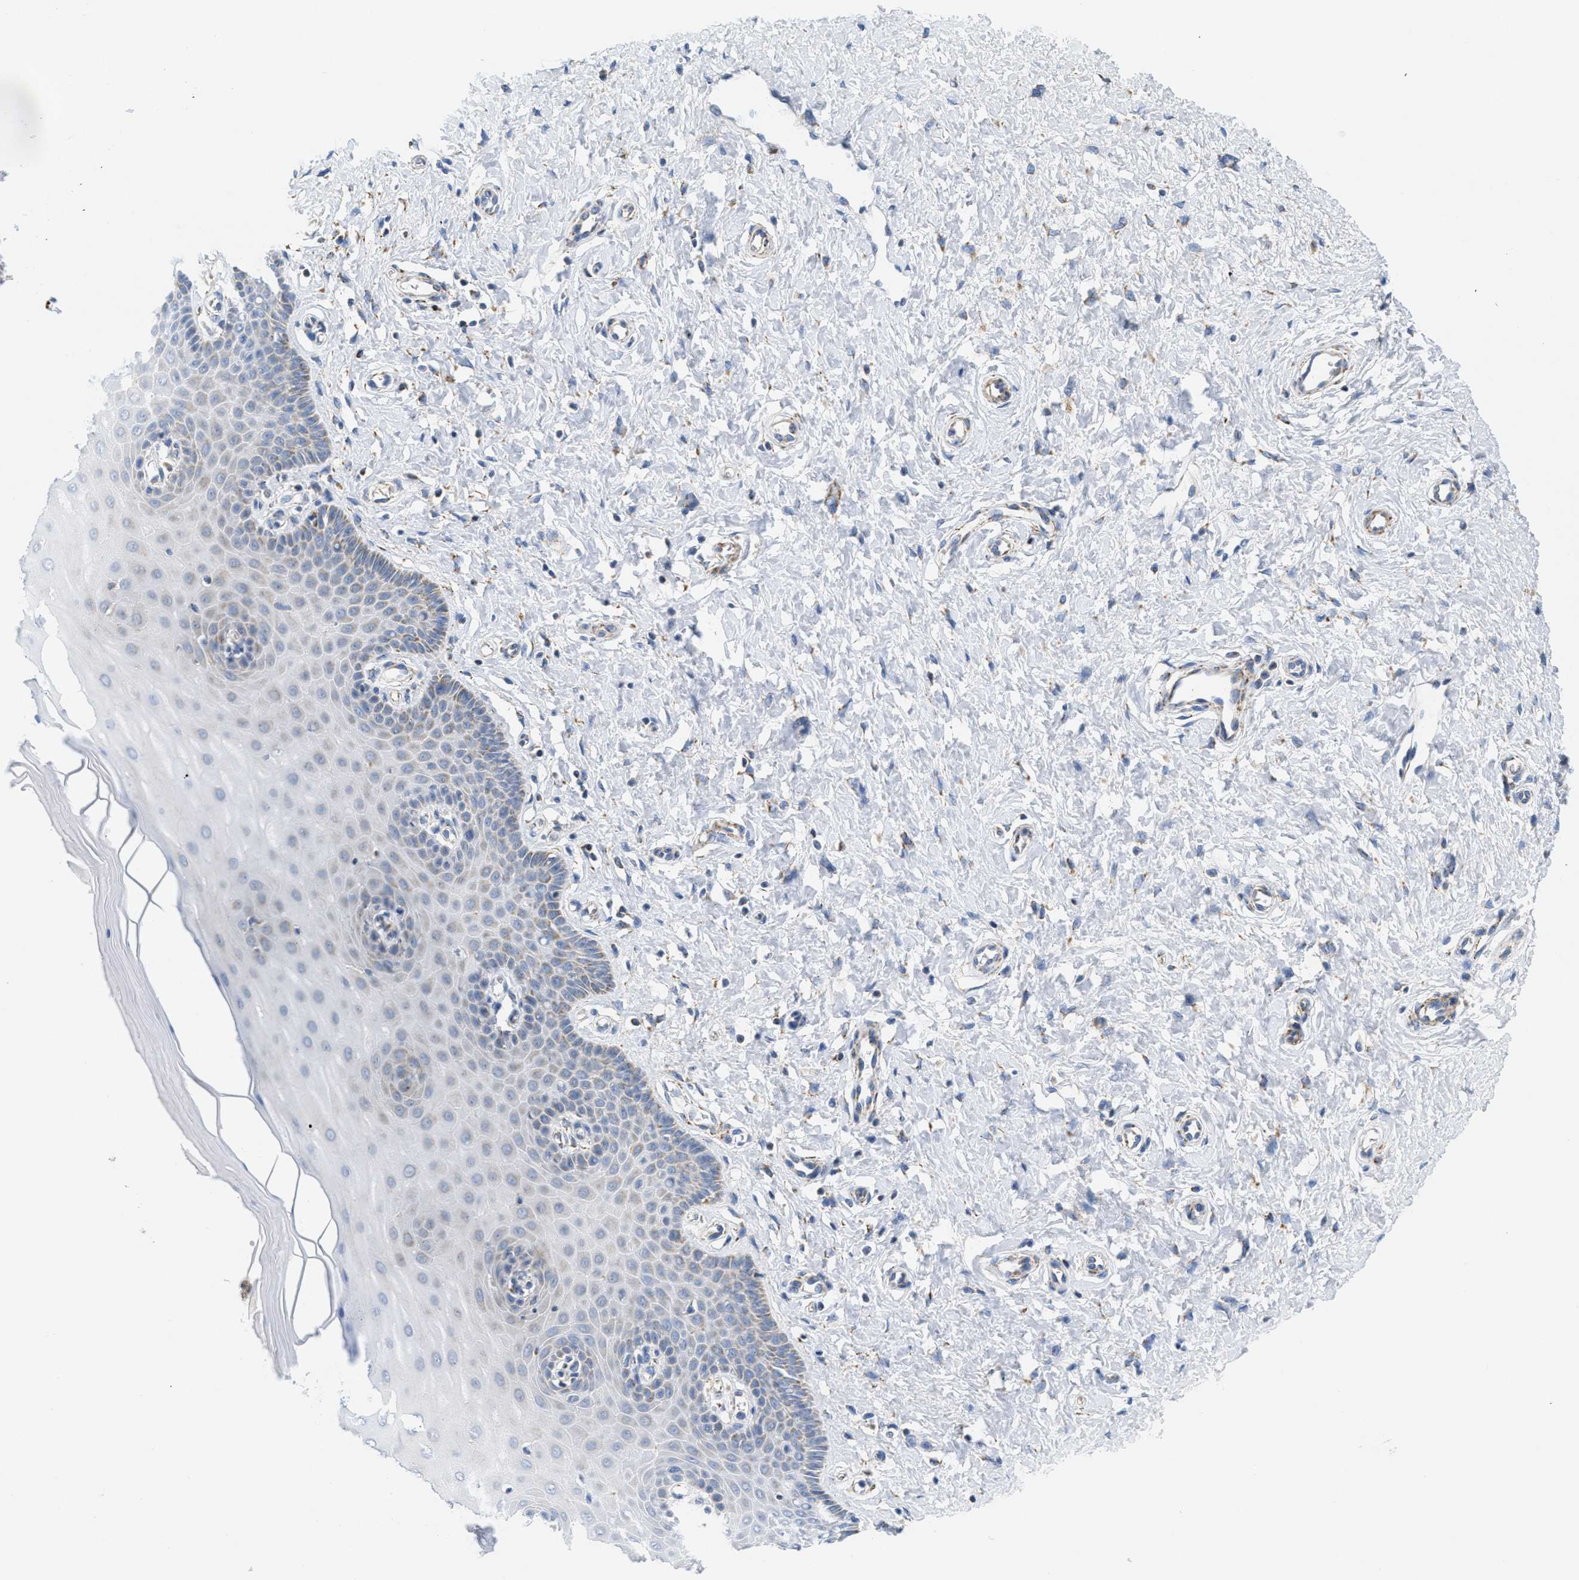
{"staining": {"intensity": "moderate", "quantity": ">75%", "location": "cytoplasmic/membranous"}, "tissue": "cervix", "cell_type": "Glandular cells", "image_type": "normal", "snomed": [{"axis": "morphology", "description": "Normal tissue, NOS"}, {"axis": "topography", "description": "Cervix"}], "caption": "Human cervix stained for a protein (brown) displays moderate cytoplasmic/membranous positive positivity in about >75% of glandular cells.", "gene": "KCNJ5", "patient": {"sex": "female", "age": 55}}